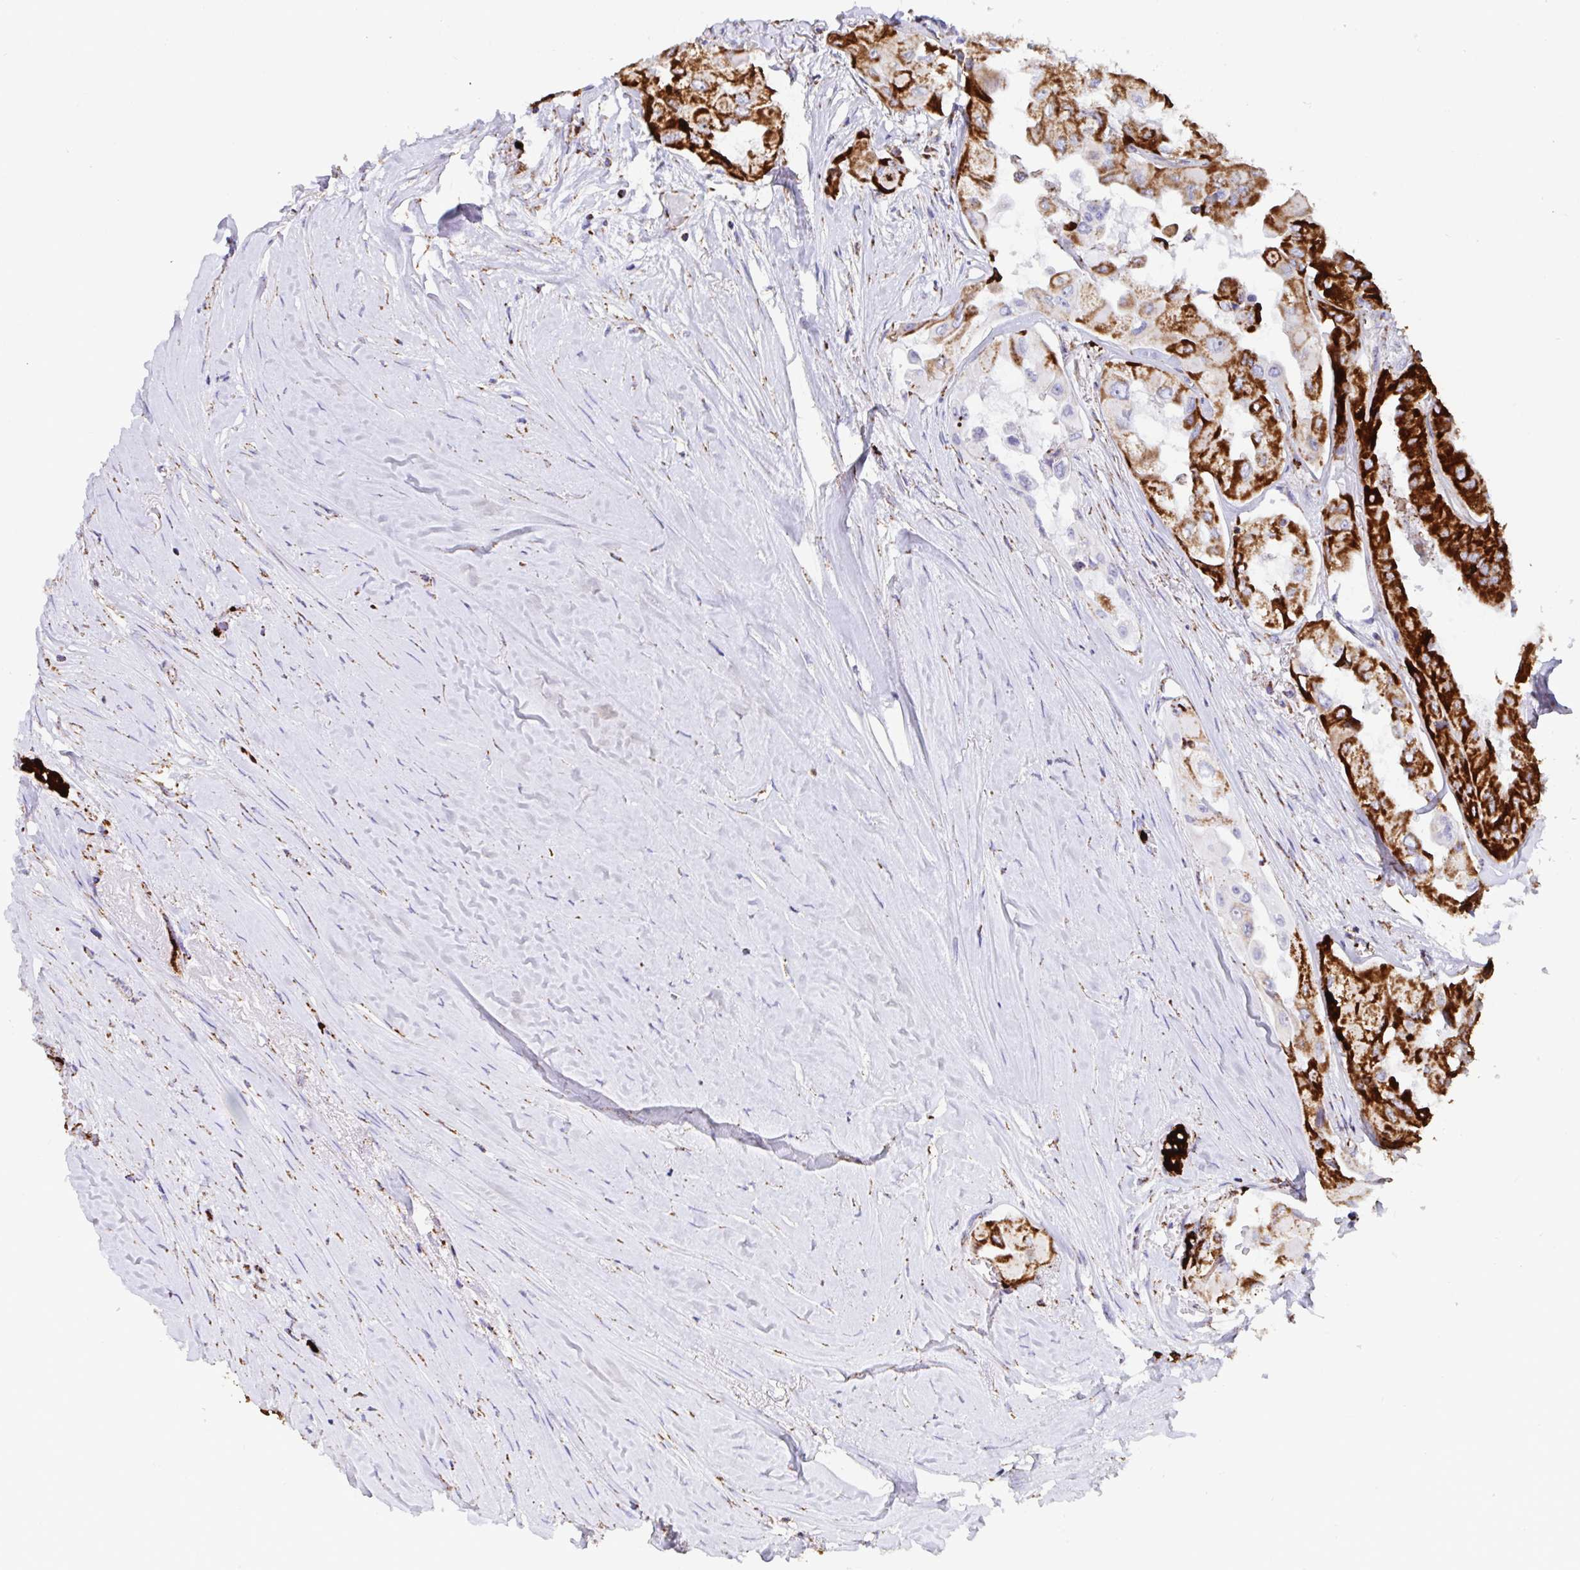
{"staining": {"intensity": "strong", "quantity": ">75%", "location": "cytoplasmic/membranous"}, "tissue": "thyroid cancer", "cell_type": "Tumor cells", "image_type": "cancer", "snomed": [{"axis": "morphology", "description": "Normal tissue, NOS"}, {"axis": "morphology", "description": "Papillary adenocarcinoma, NOS"}, {"axis": "topography", "description": "Thyroid gland"}], "caption": "Human thyroid papillary adenocarcinoma stained with a protein marker displays strong staining in tumor cells.", "gene": "ATP5MJ", "patient": {"sex": "female", "age": 59}}